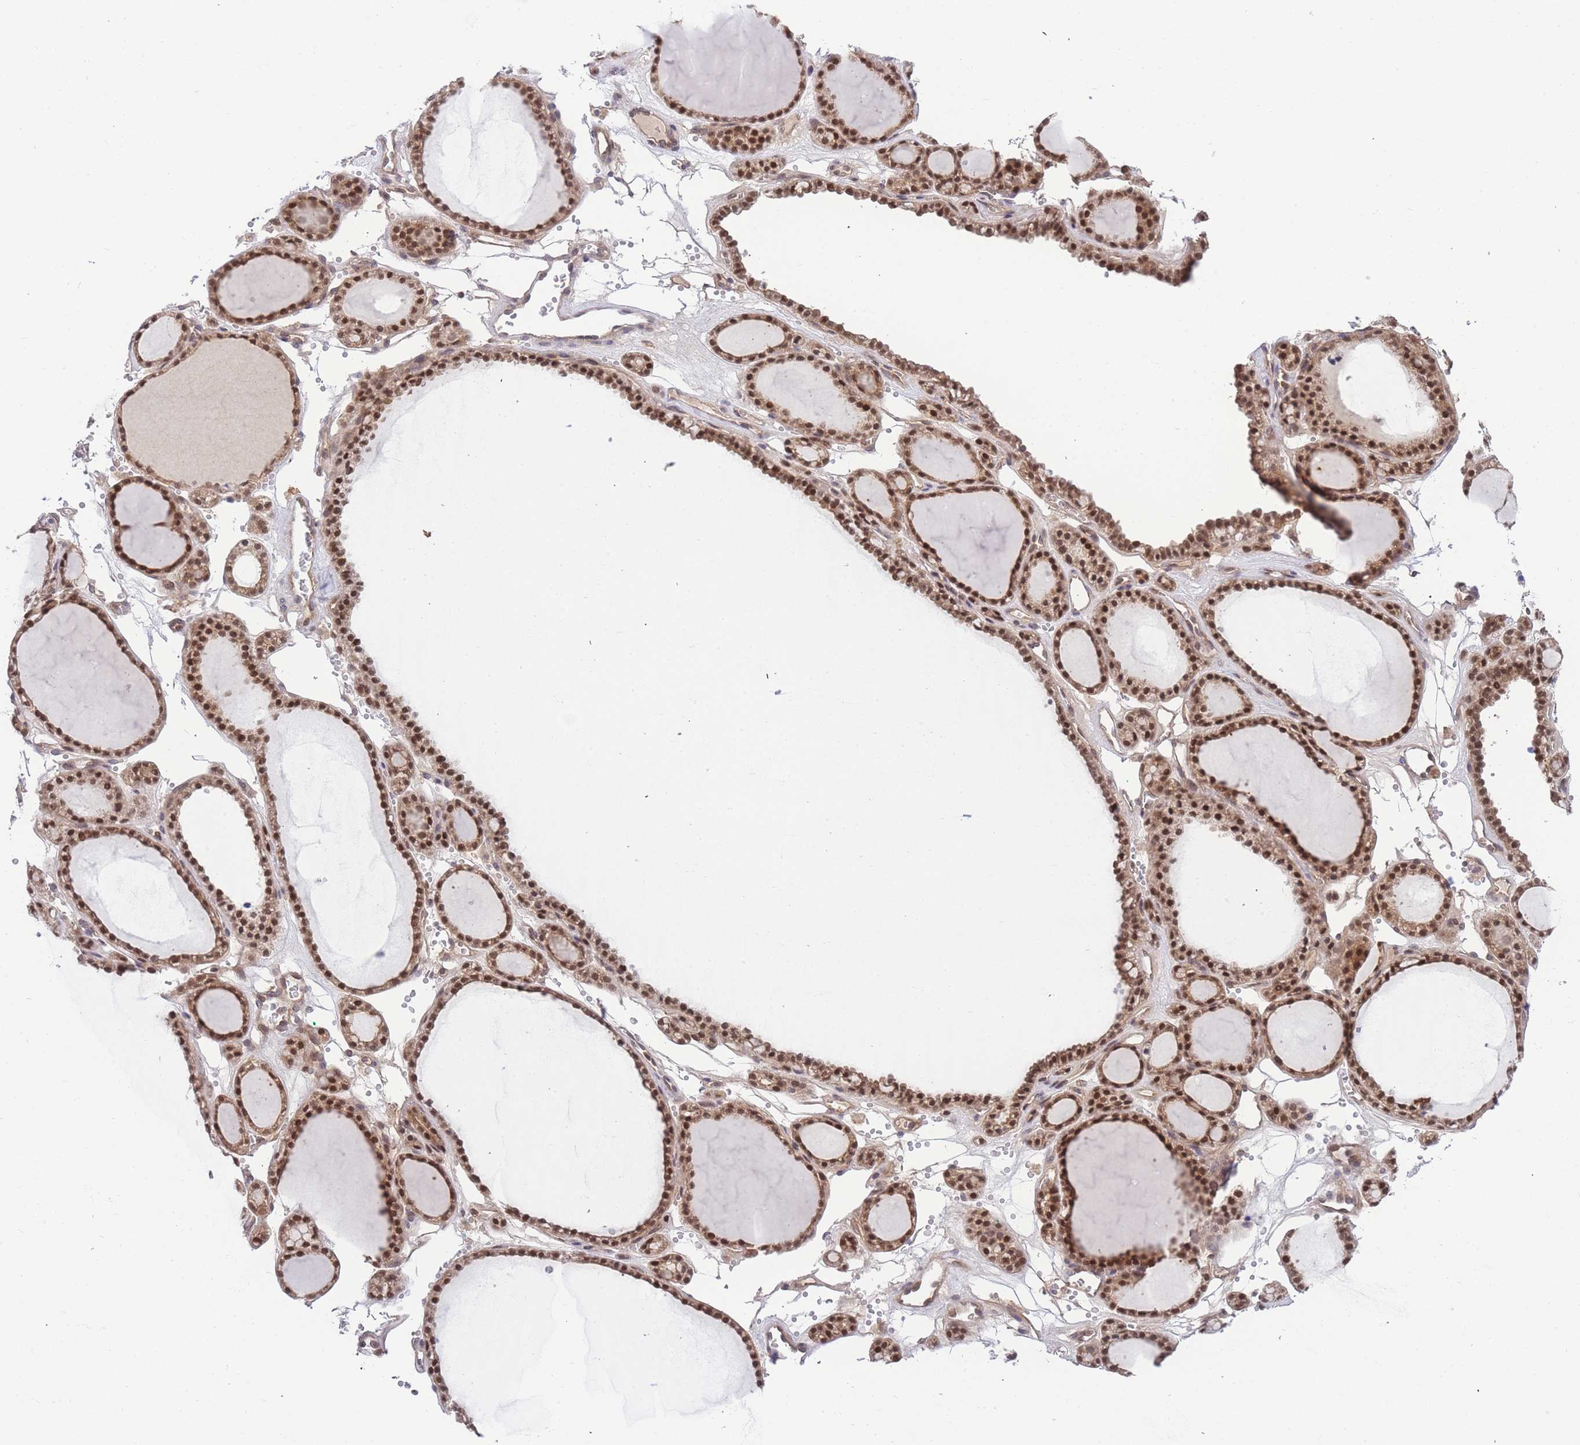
{"staining": {"intensity": "strong", "quantity": ">75%", "location": "cytoplasmic/membranous,nuclear"}, "tissue": "thyroid gland", "cell_type": "Glandular cells", "image_type": "normal", "snomed": [{"axis": "morphology", "description": "Normal tissue, NOS"}, {"axis": "topography", "description": "Thyroid gland"}], "caption": "Immunohistochemistry (IHC) of benign human thyroid gland reveals high levels of strong cytoplasmic/membranous,nuclear positivity in approximately >75% of glandular cells.", "gene": "KIAA1191", "patient": {"sex": "female", "age": 28}}